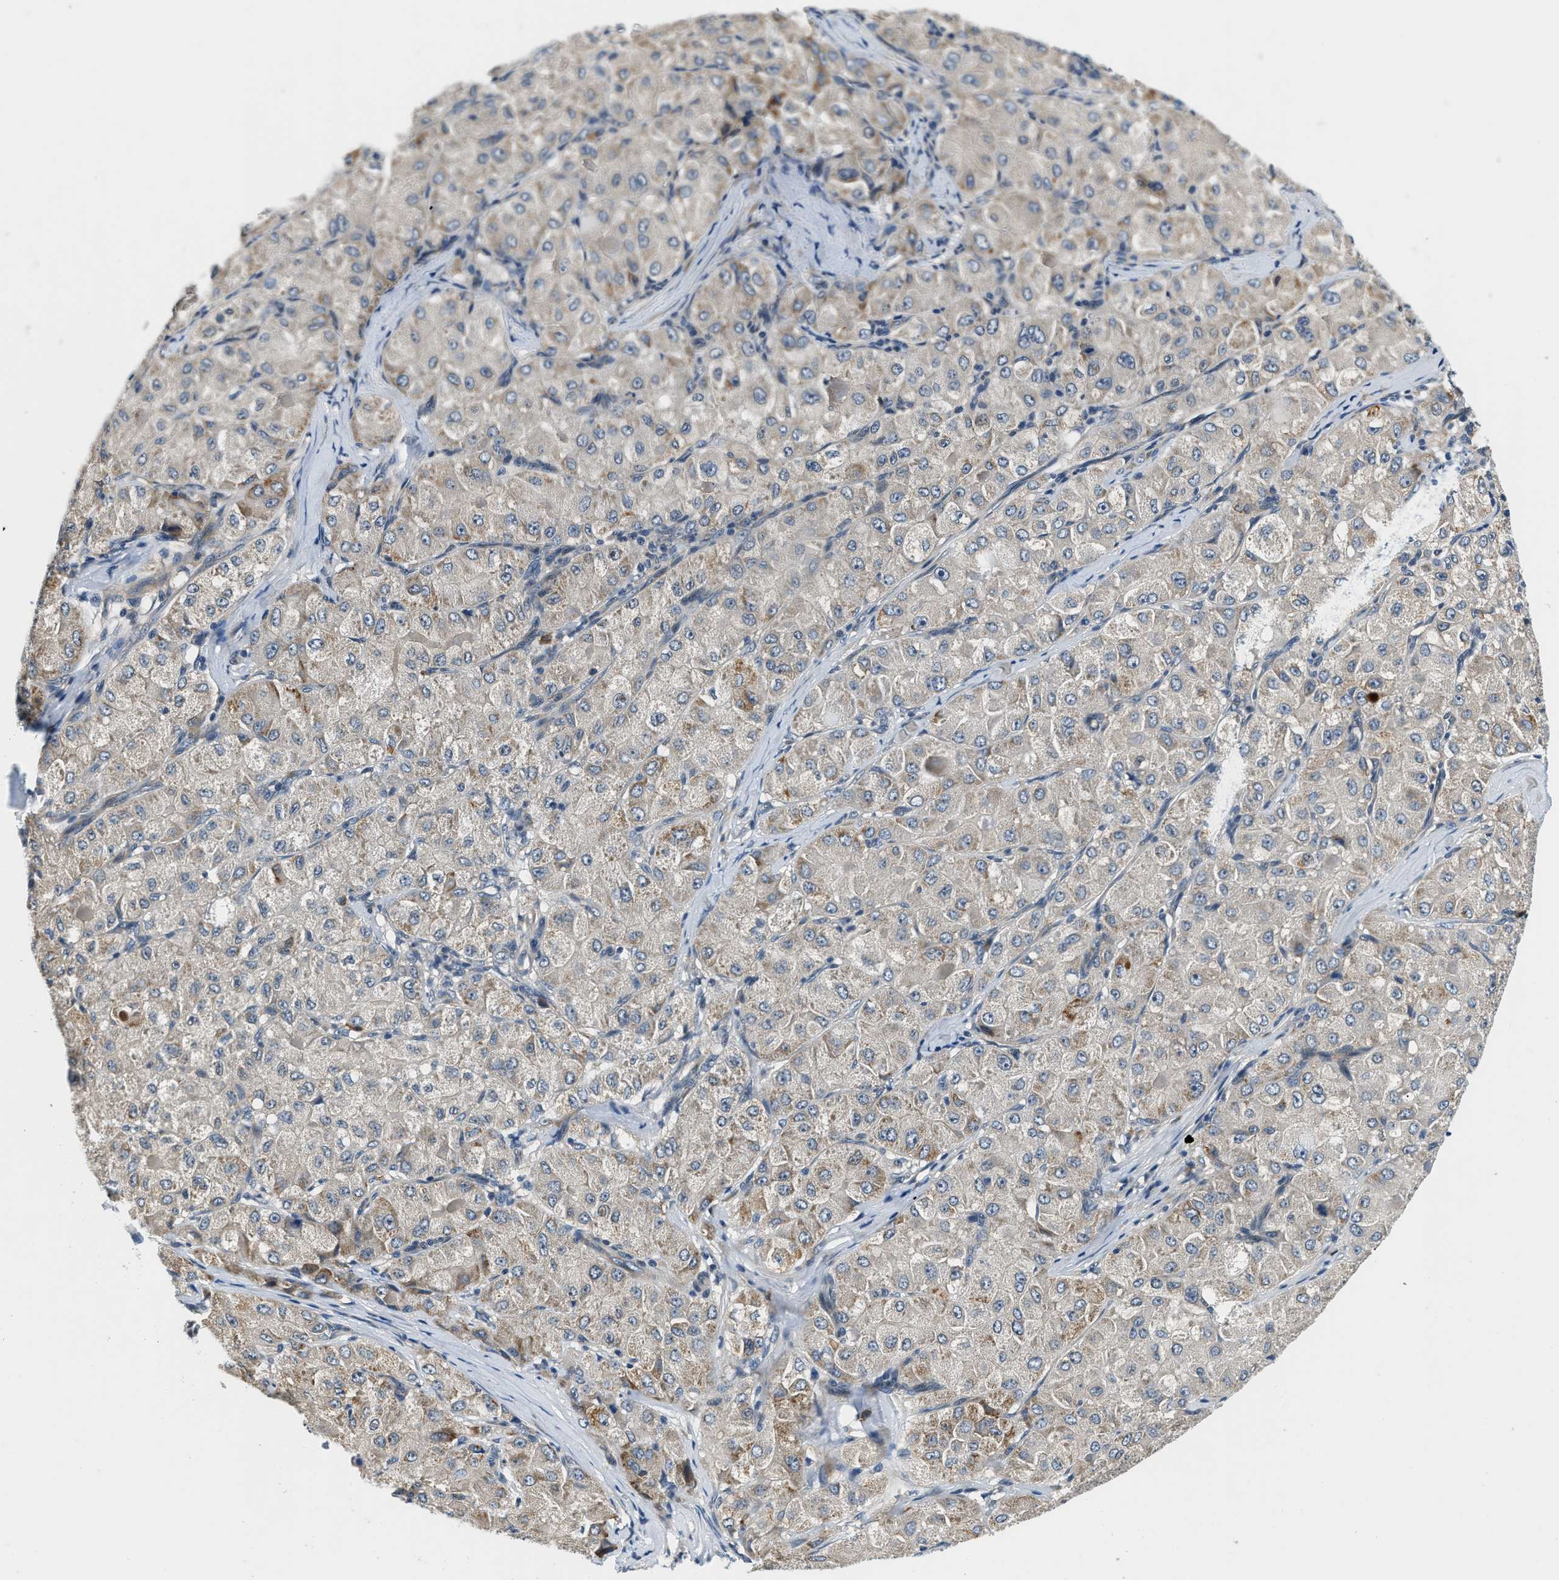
{"staining": {"intensity": "weak", "quantity": ">75%", "location": "cytoplasmic/membranous"}, "tissue": "liver cancer", "cell_type": "Tumor cells", "image_type": "cancer", "snomed": [{"axis": "morphology", "description": "Carcinoma, Hepatocellular, NOS"}, {"axis": "topography", "description": "Liver"}], "caption": "IHC of human liver cancer (hepatocellular carcinoma) demonstrates low levels of weak cytoplasmic/membranous staining in approximately >75% of tumor cells.", "gene": "YAE1", "patient": {"sex": "male", "age": 80}}